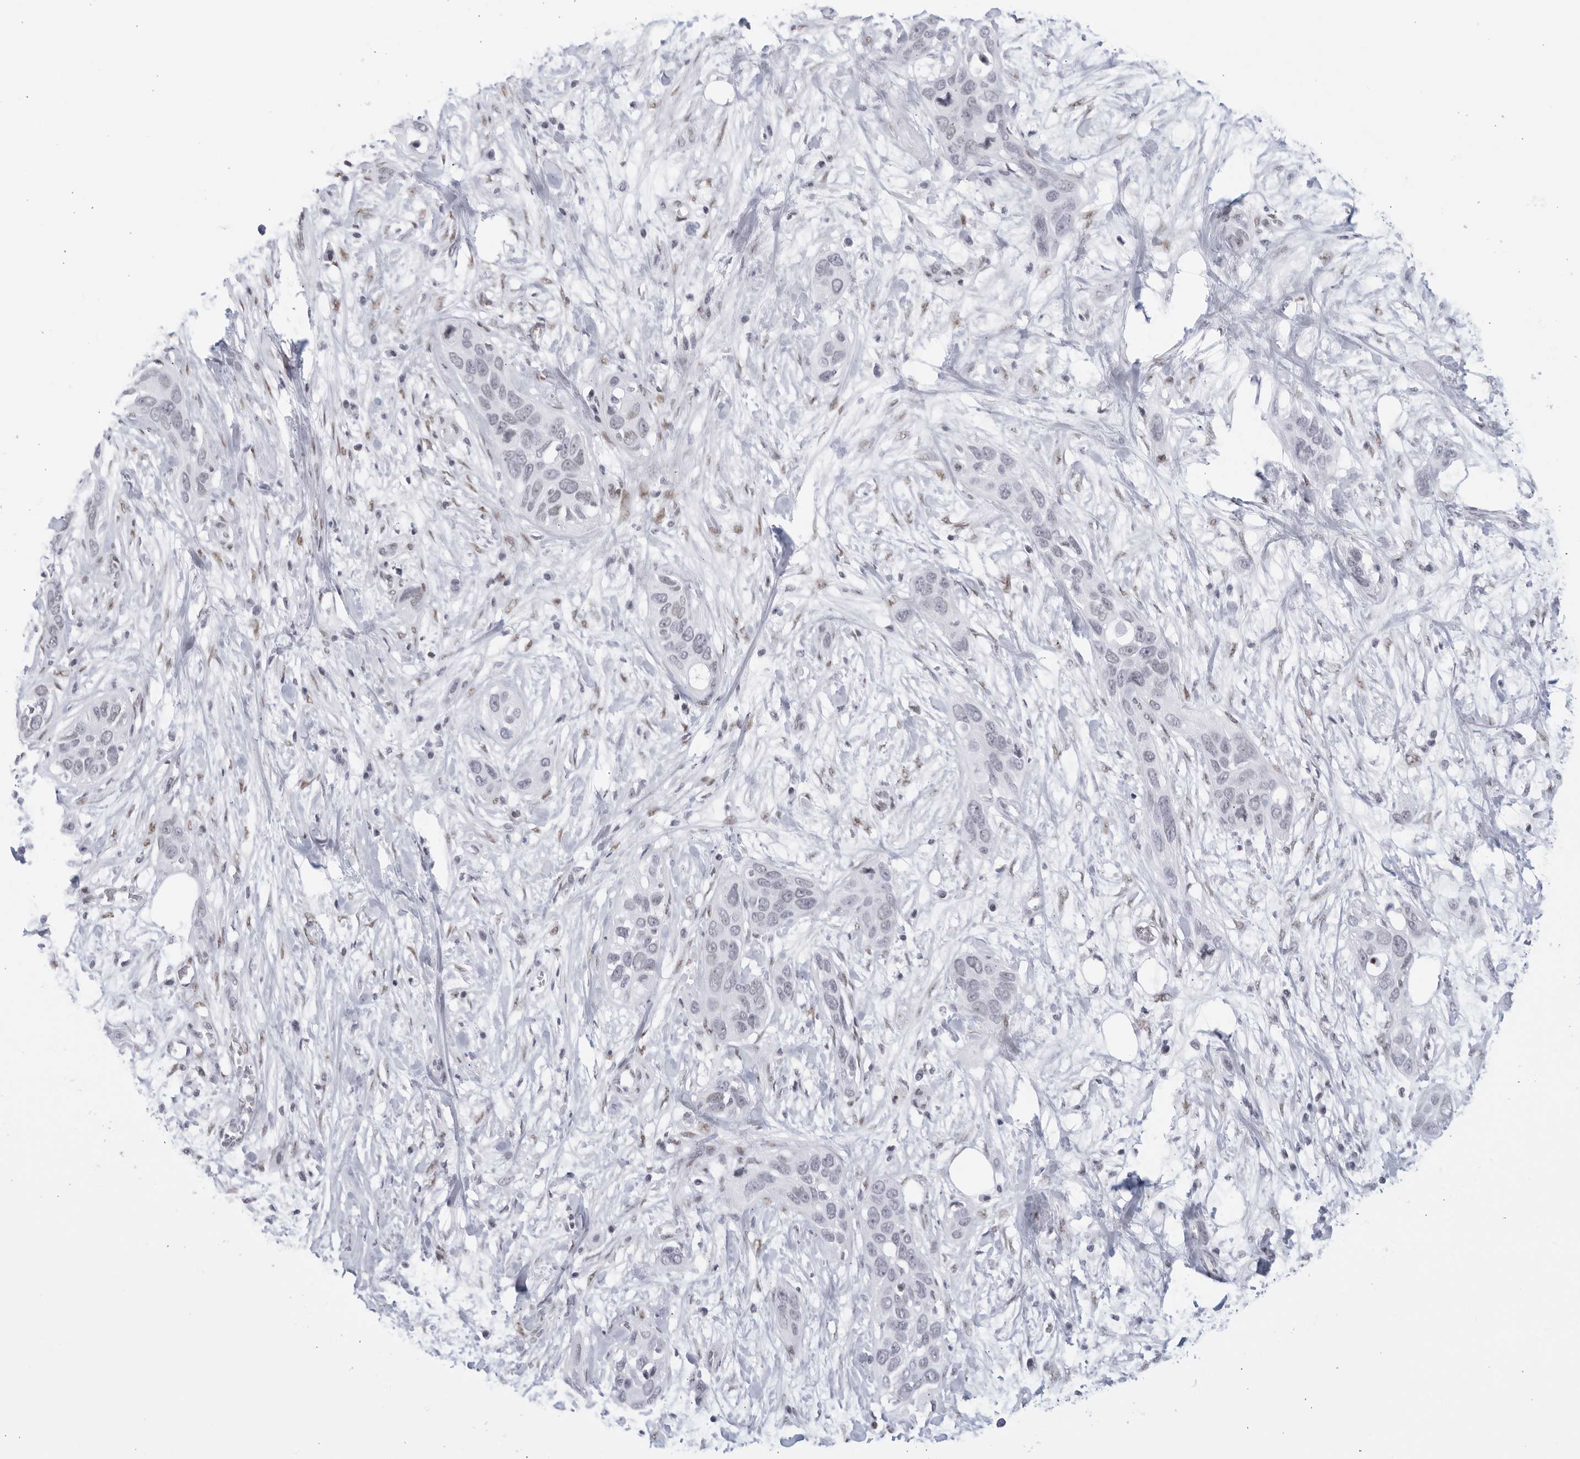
{"staining": {"intensity": "negative", "quantity": "none", "location": "none"}, "tissue": "pancreatic cancer", "cell_type": "Tumor cells", "image_type": "cancer", "snomed": [{"axis": "morphology", "description": "Adenocarcinoma, NOS"}, {"axis": "topography", "description": "Pancreas"}], "caption": "A histopathology image of adenocarcinoma (pancreatic) stained for a protein reveals no brown staining in tumor cells.", "gene": "HP1BP3", "patient": {"sex": "female", "age": 60}}